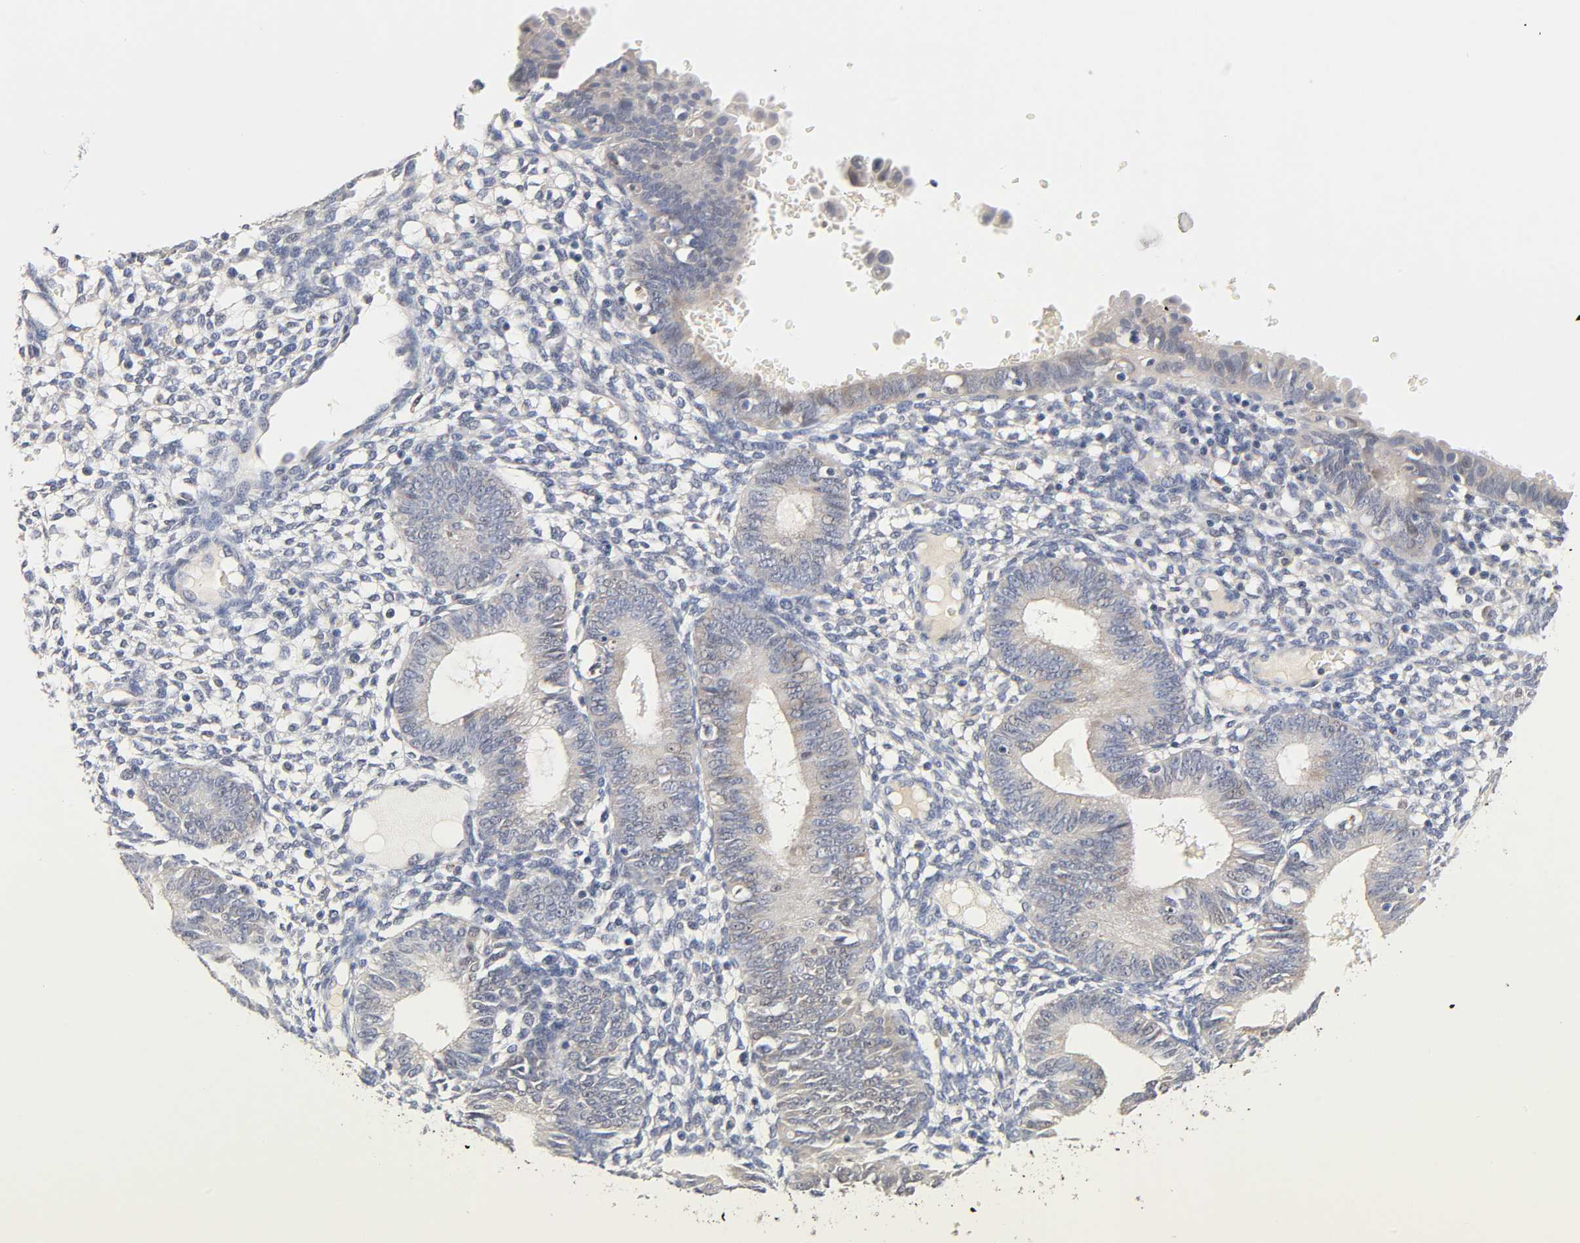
{"staining": {"intensity": "negative", "quantity": "none", "location": "none"}, "tissue": "endometrium", "cell_type": "Cells in endometrial stroma", "image_type": "normal", "snomed": [{"axis": "morphology", "description": "Normal tissue, NOS"}, {"axis": "topography", "description": "Endometrium"}], "caption": "Cells in endometrial stroma are negative for protein expression in benign human endometrium. The staining is performed using DAB brown chromogen with nuclei counter-stained in using hematoxylin.", "gene": "OVOL1", "patient": {"sex": "female", "age": 61}}